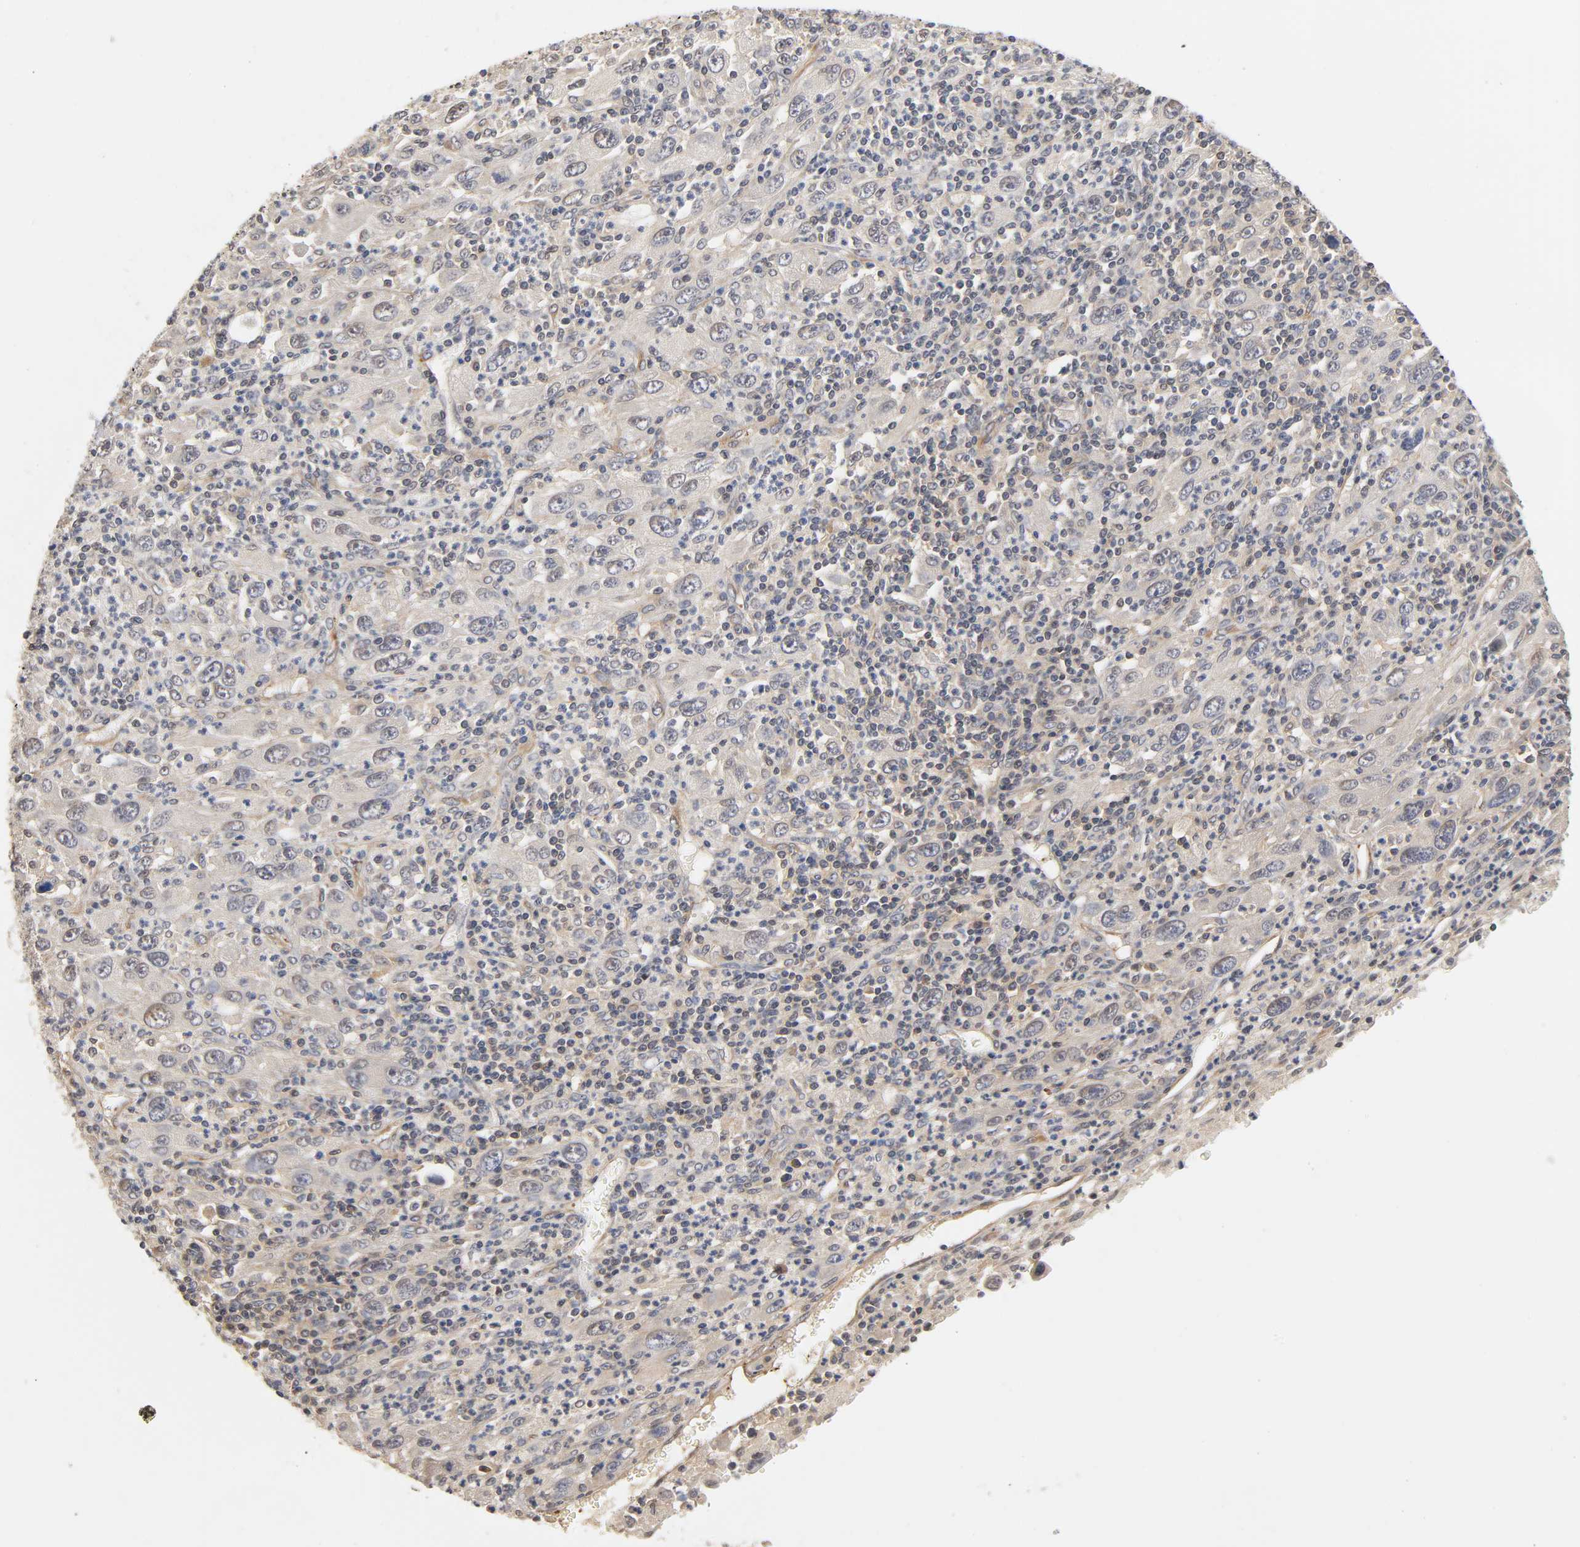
{"staining": {"intensity": "negative", "quantity": "none", "location": "none"}, "tissue": "melanoma", "cell_type": "Tumor cells", "image_type": "cancer", "snomed": [{"axis": "morphology", "description": "Malignant melanoma, Metastatic site"}, {"axis": "topography", "description": "Skin"}], "caption": "DAB immunohistochemical staining of human malignant melanoma (metastatic site) exhibits no significant positivity in tumor cells.", "gene": "PDE5A", "patient": {"sex": "female", "age": 56}}